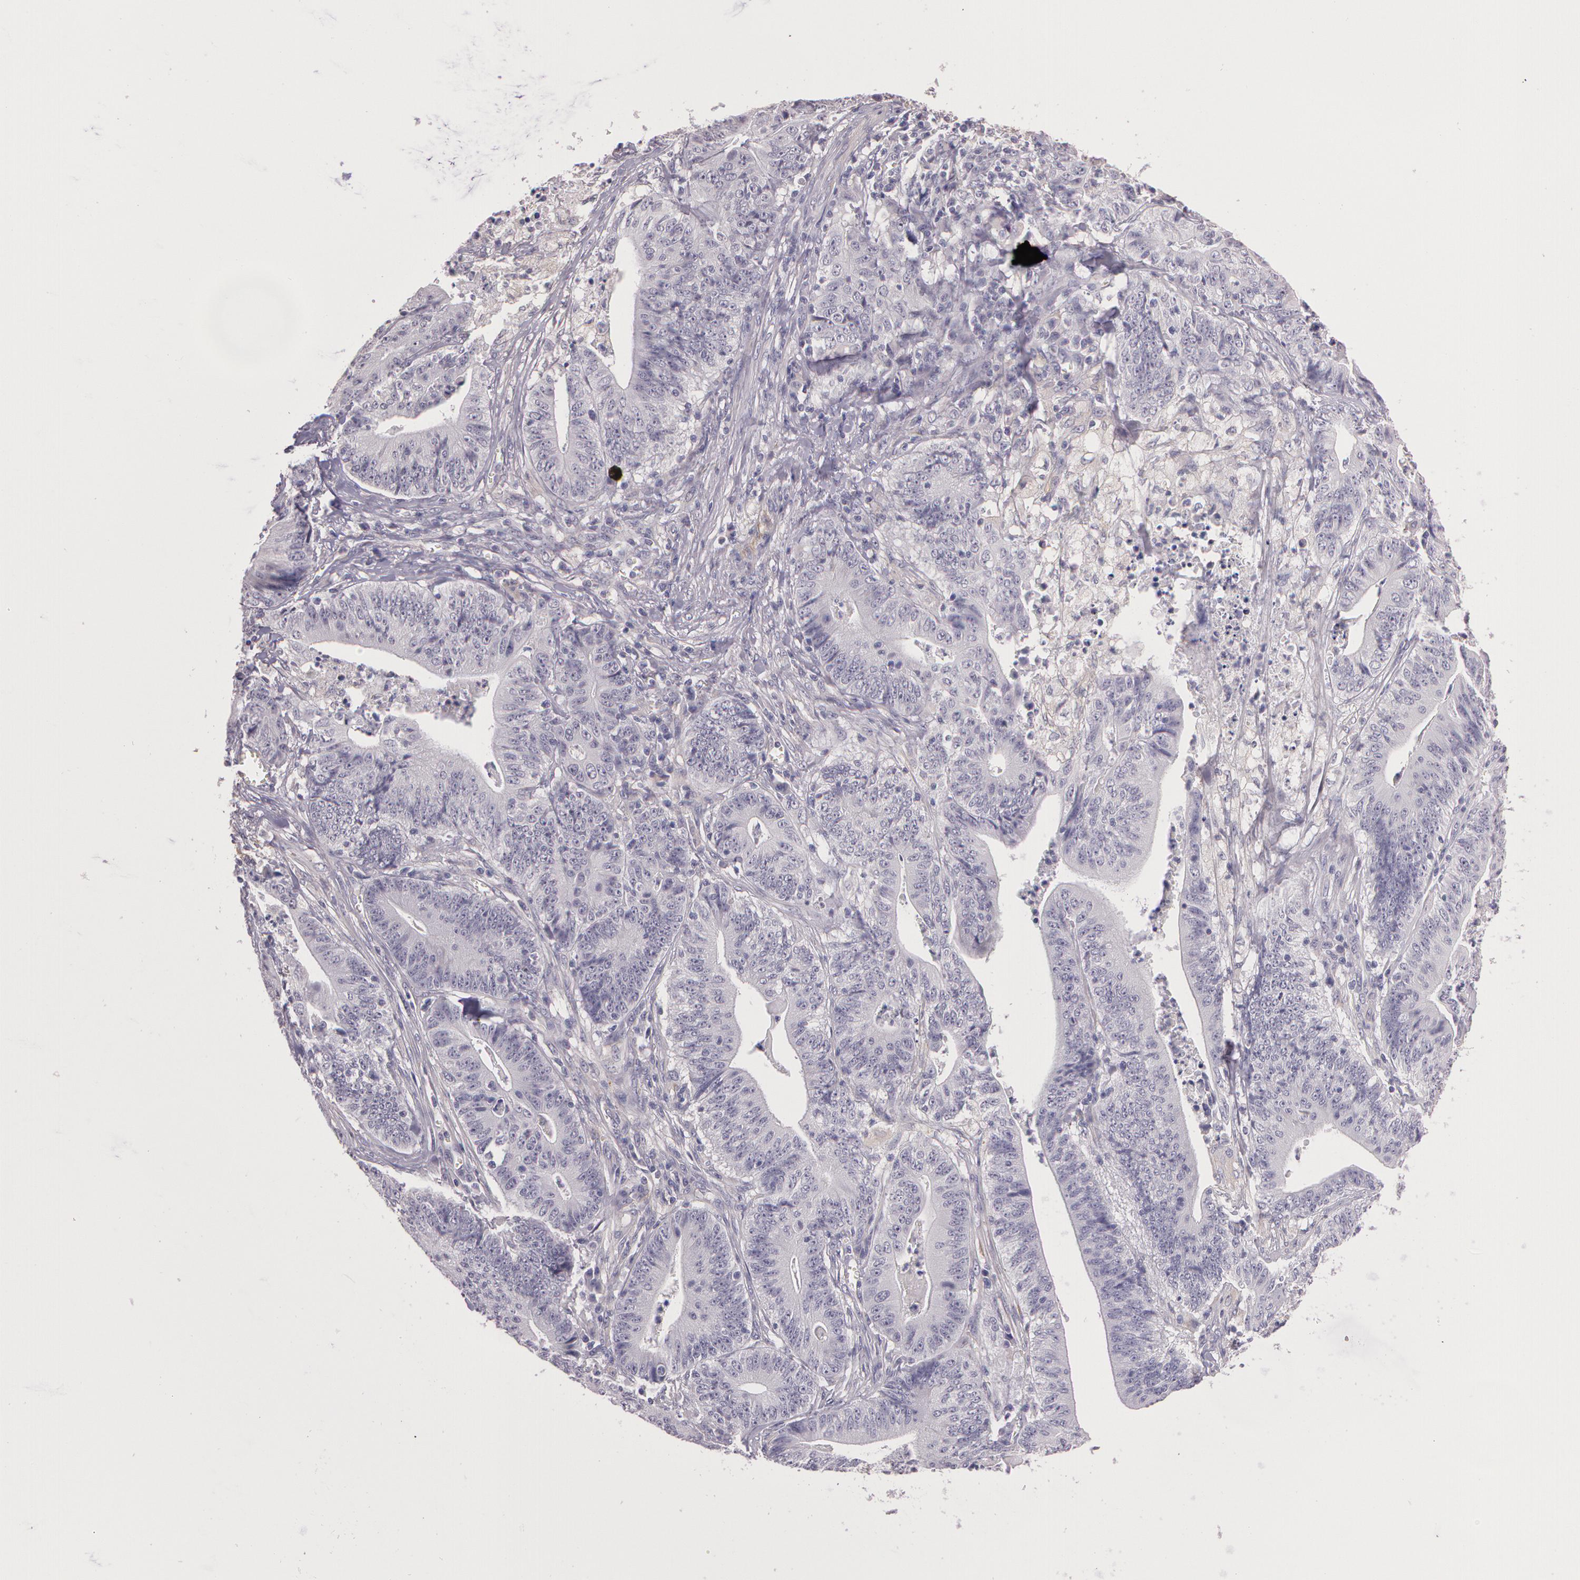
{"staining": {"intensity": "negative", "quantity": "none", "location": "none"}, "tissue": "stomach cancer", "cell_type": "Tumor cells", "image_type": "cancer", "snomed": [{"axis": "morphology", "description": "Adenocarcinoma, NOS"}, {"axis": "topography", "description": "Stomach, lower"}], "caption": "Protein analysis of stomach cancer reveals no significant expression in tumor cells. (Immunohistochemistry, brightfield microscopy, high magnification).", "gene": "G2E3", "patient": {"sex": "female", "age": 86}}